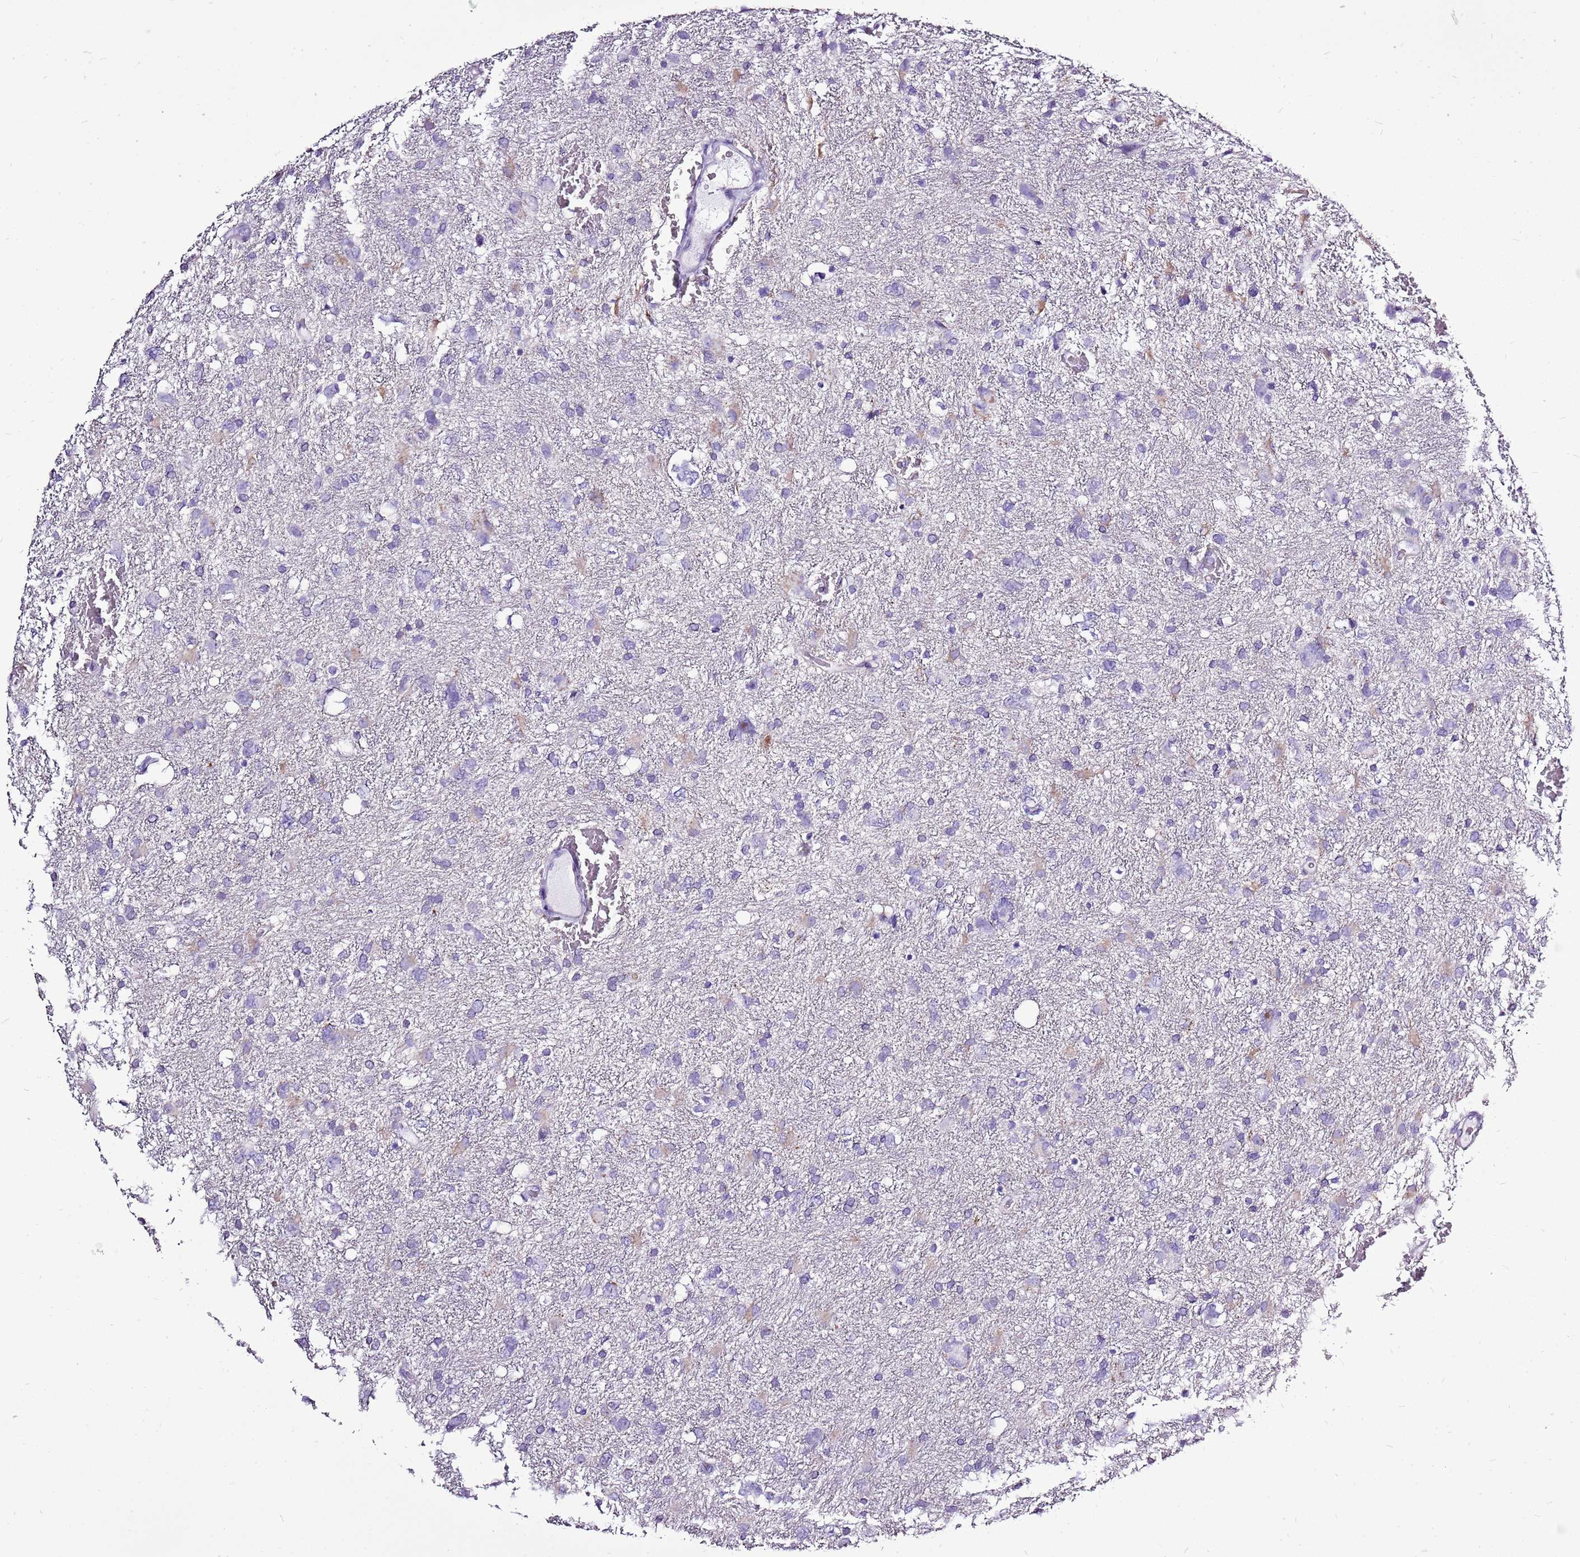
{"staining": {"intensity": "negative", "quantity": "none", "location": "none"}, "tissue": "glioma", "cell_type": "Tumor cells", "image_type": "cancer", "snomed": [{"axis": "morphology", "description": "Glioma, malignant, High grade"}, {"axis": "topography", "description": "Brain"}], "caption": "Immunohistochemical staining of human malignant glioma (high-grade) shows no significant positivity in tumor cells.", "gene": "ACSS3", "patient": {"sex": "male", "age": 61}}